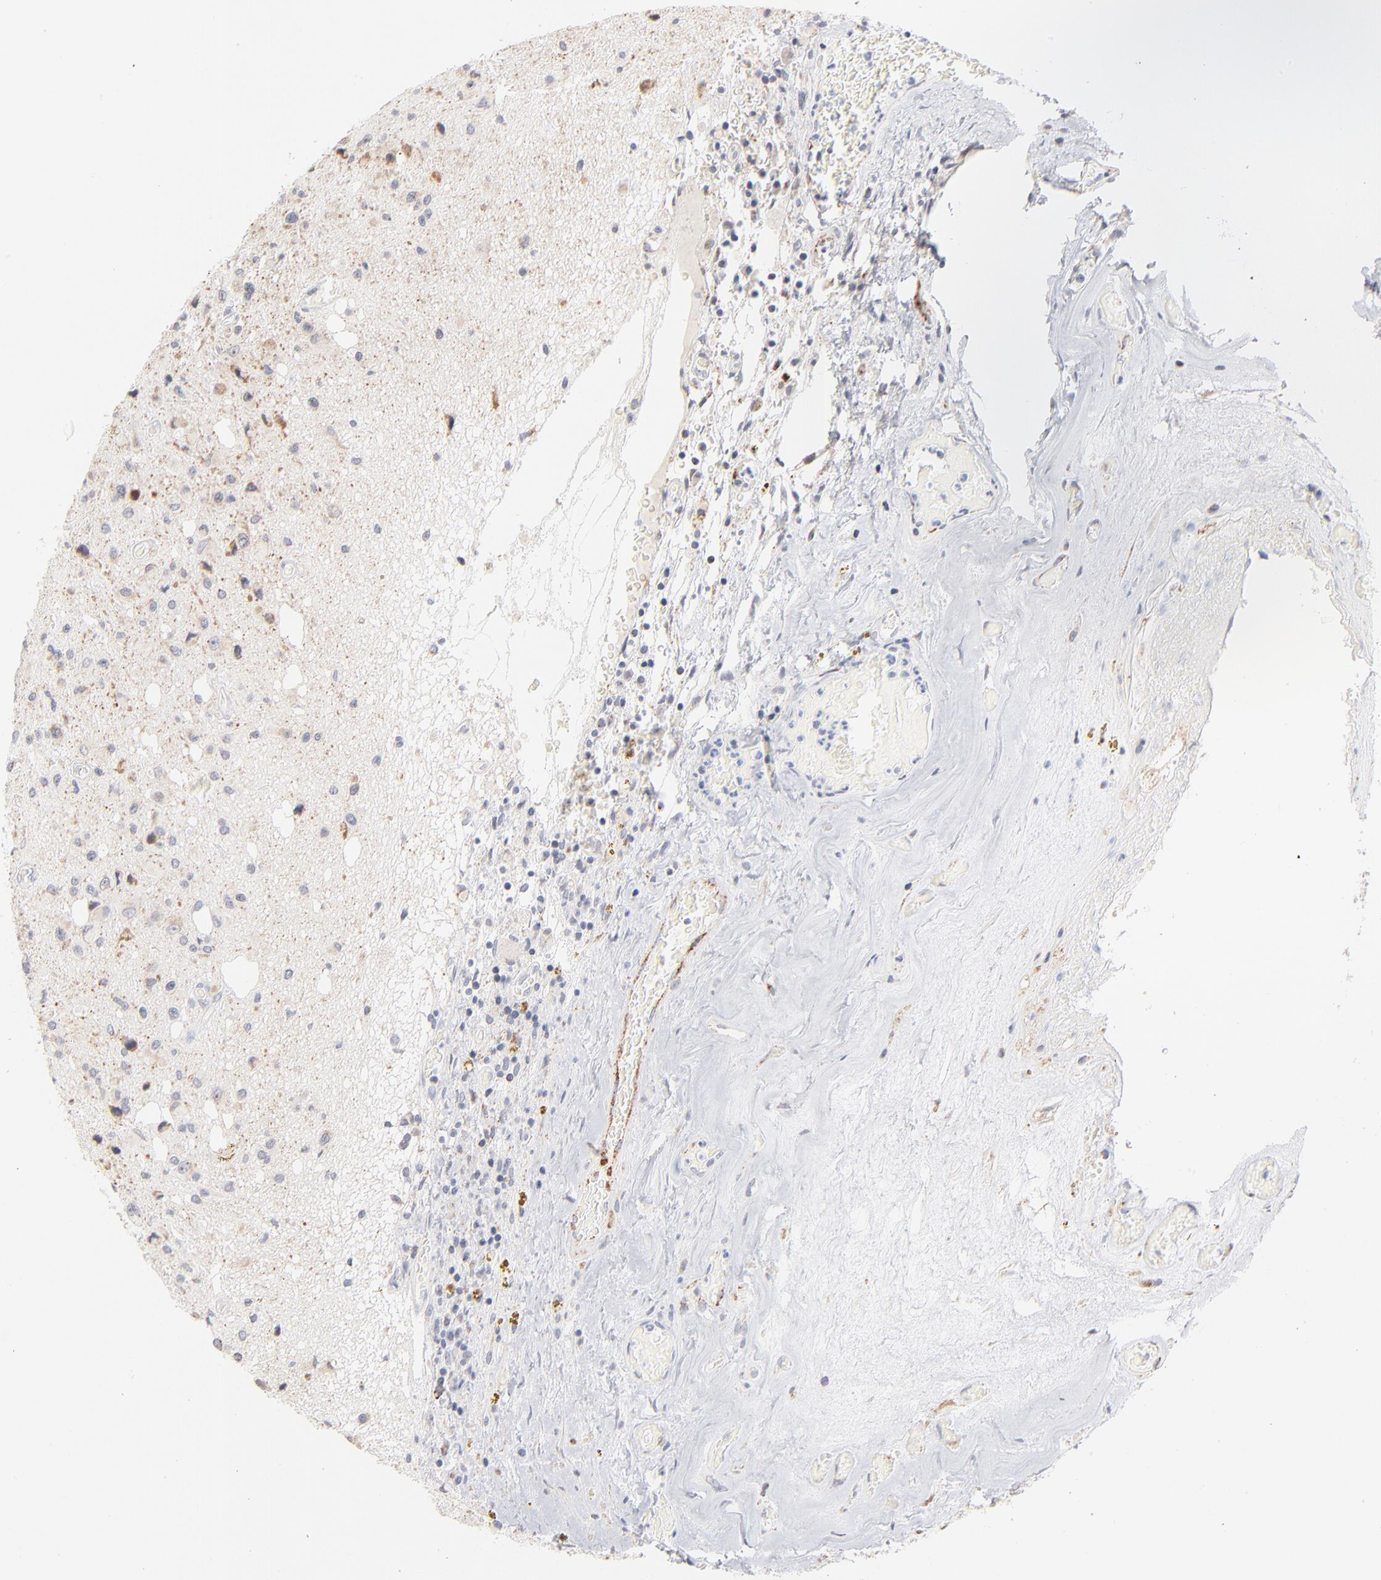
{"staining": {"intensity": "moderate", "quantity": "<25%", "location": "cytoplasmic/membranous"}, "tissue": "glioma", "cell_type": "Tumor cells", "image_type": "cancer", "snomed": [{"axis": "morphology", "description": "Glioma, malignant, Low grade"}, {"axis": "topography", "description": "Brain"}], "caption": "Tumor cells demonstrate low levels of moderate cytoplasmic/membranous positivity in about <25% of cells in human glioma. The protein of interest is shown in brown color, while the nuclei are stained blue.", "gene": "MRPL58", "patient": {"sex": "male", "age": 58}}